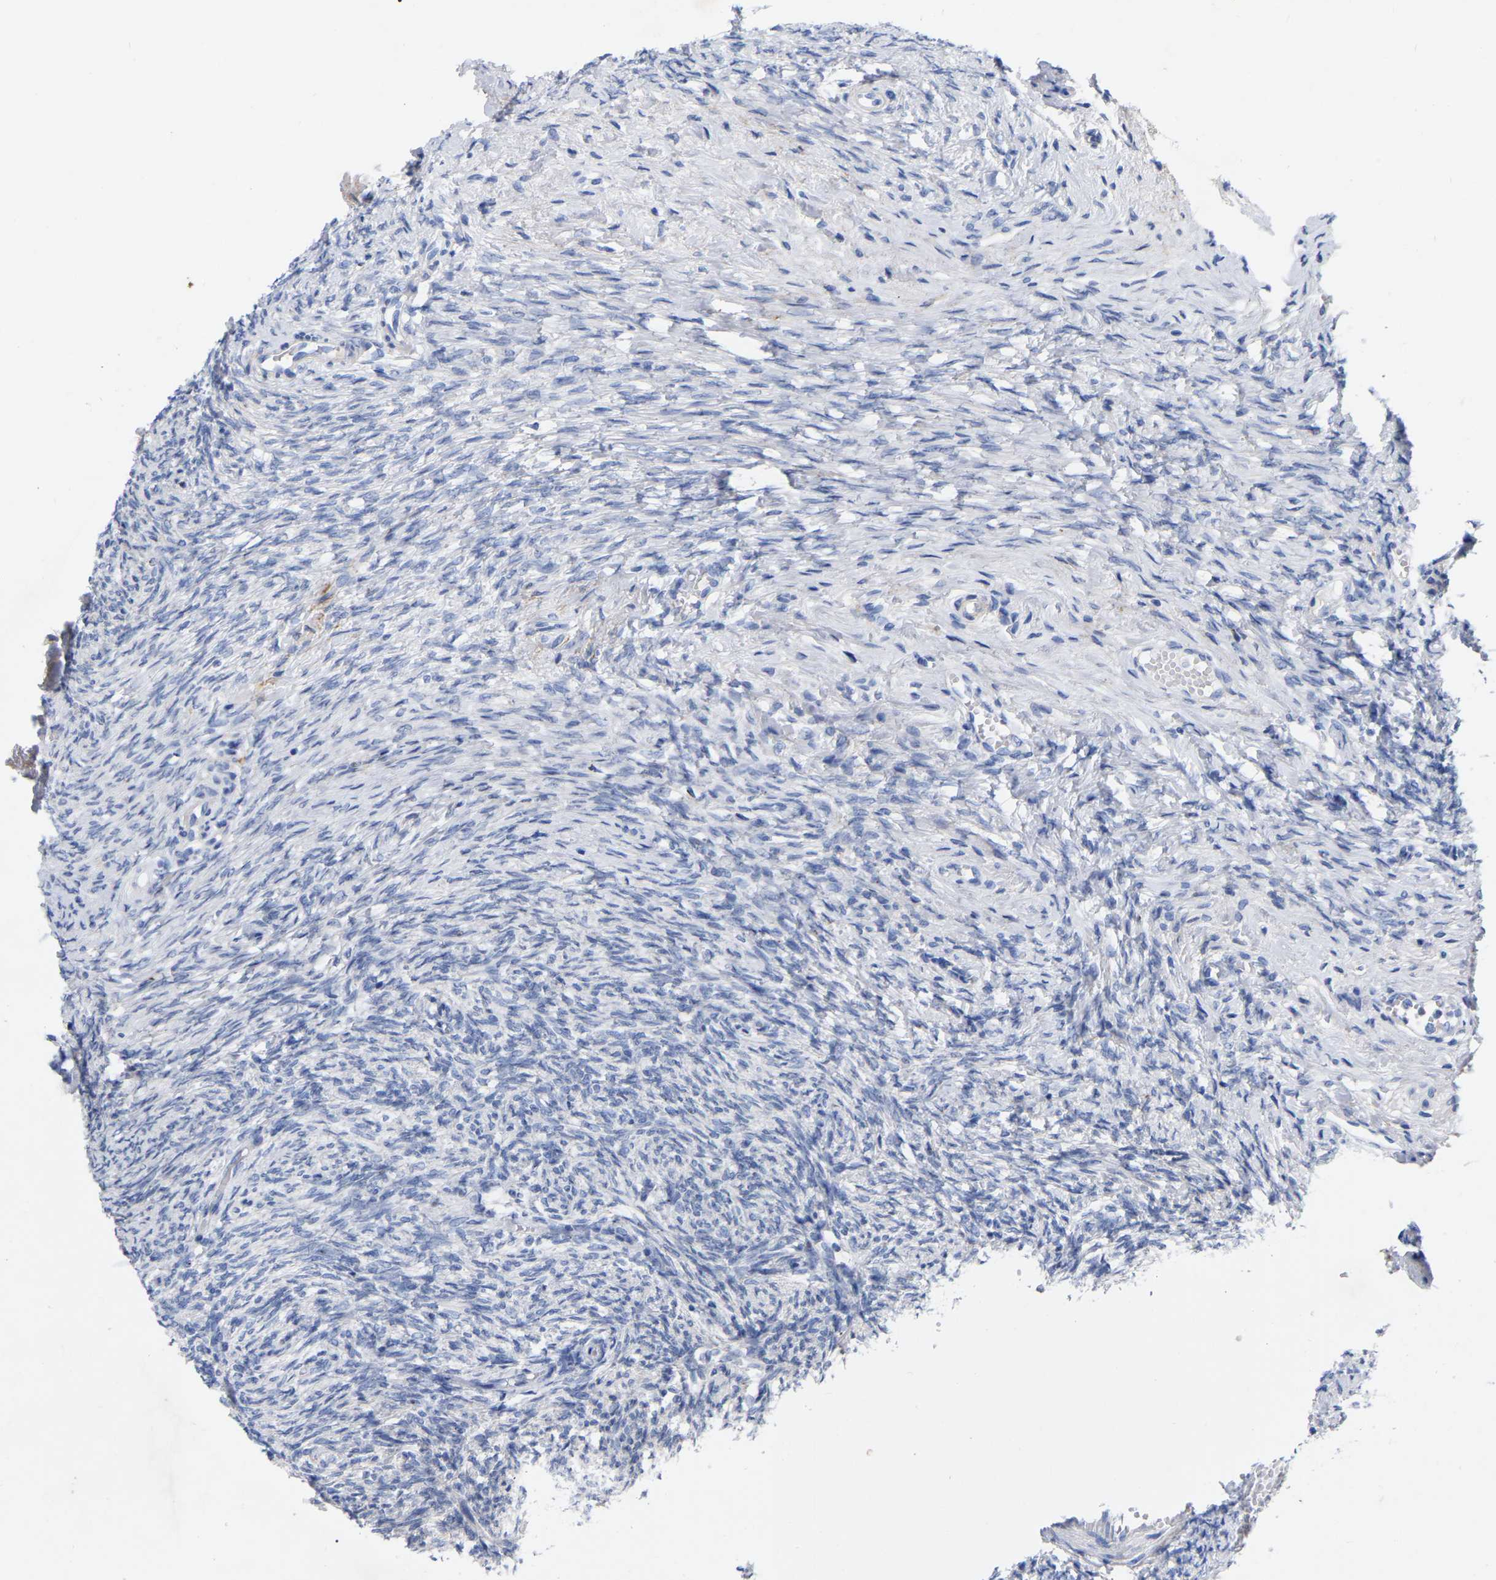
{"staining": {"intensity": "negative", "quantity": "none", "location": "none"}, "tissue": "ovary", "cell_type": "Follicle cells", "image_type": "normal", "snomed": [{"axis": "morphology", "description": "Normal tissue, NOS"}, {"axis": "topography", "description": "Ovary"}], "caption": "Photomicrograph shows no significant protein staining in follicle cells of benign ovary.", "gene": "STRIP2", "patient": {"sex": "female", "age": 41}}